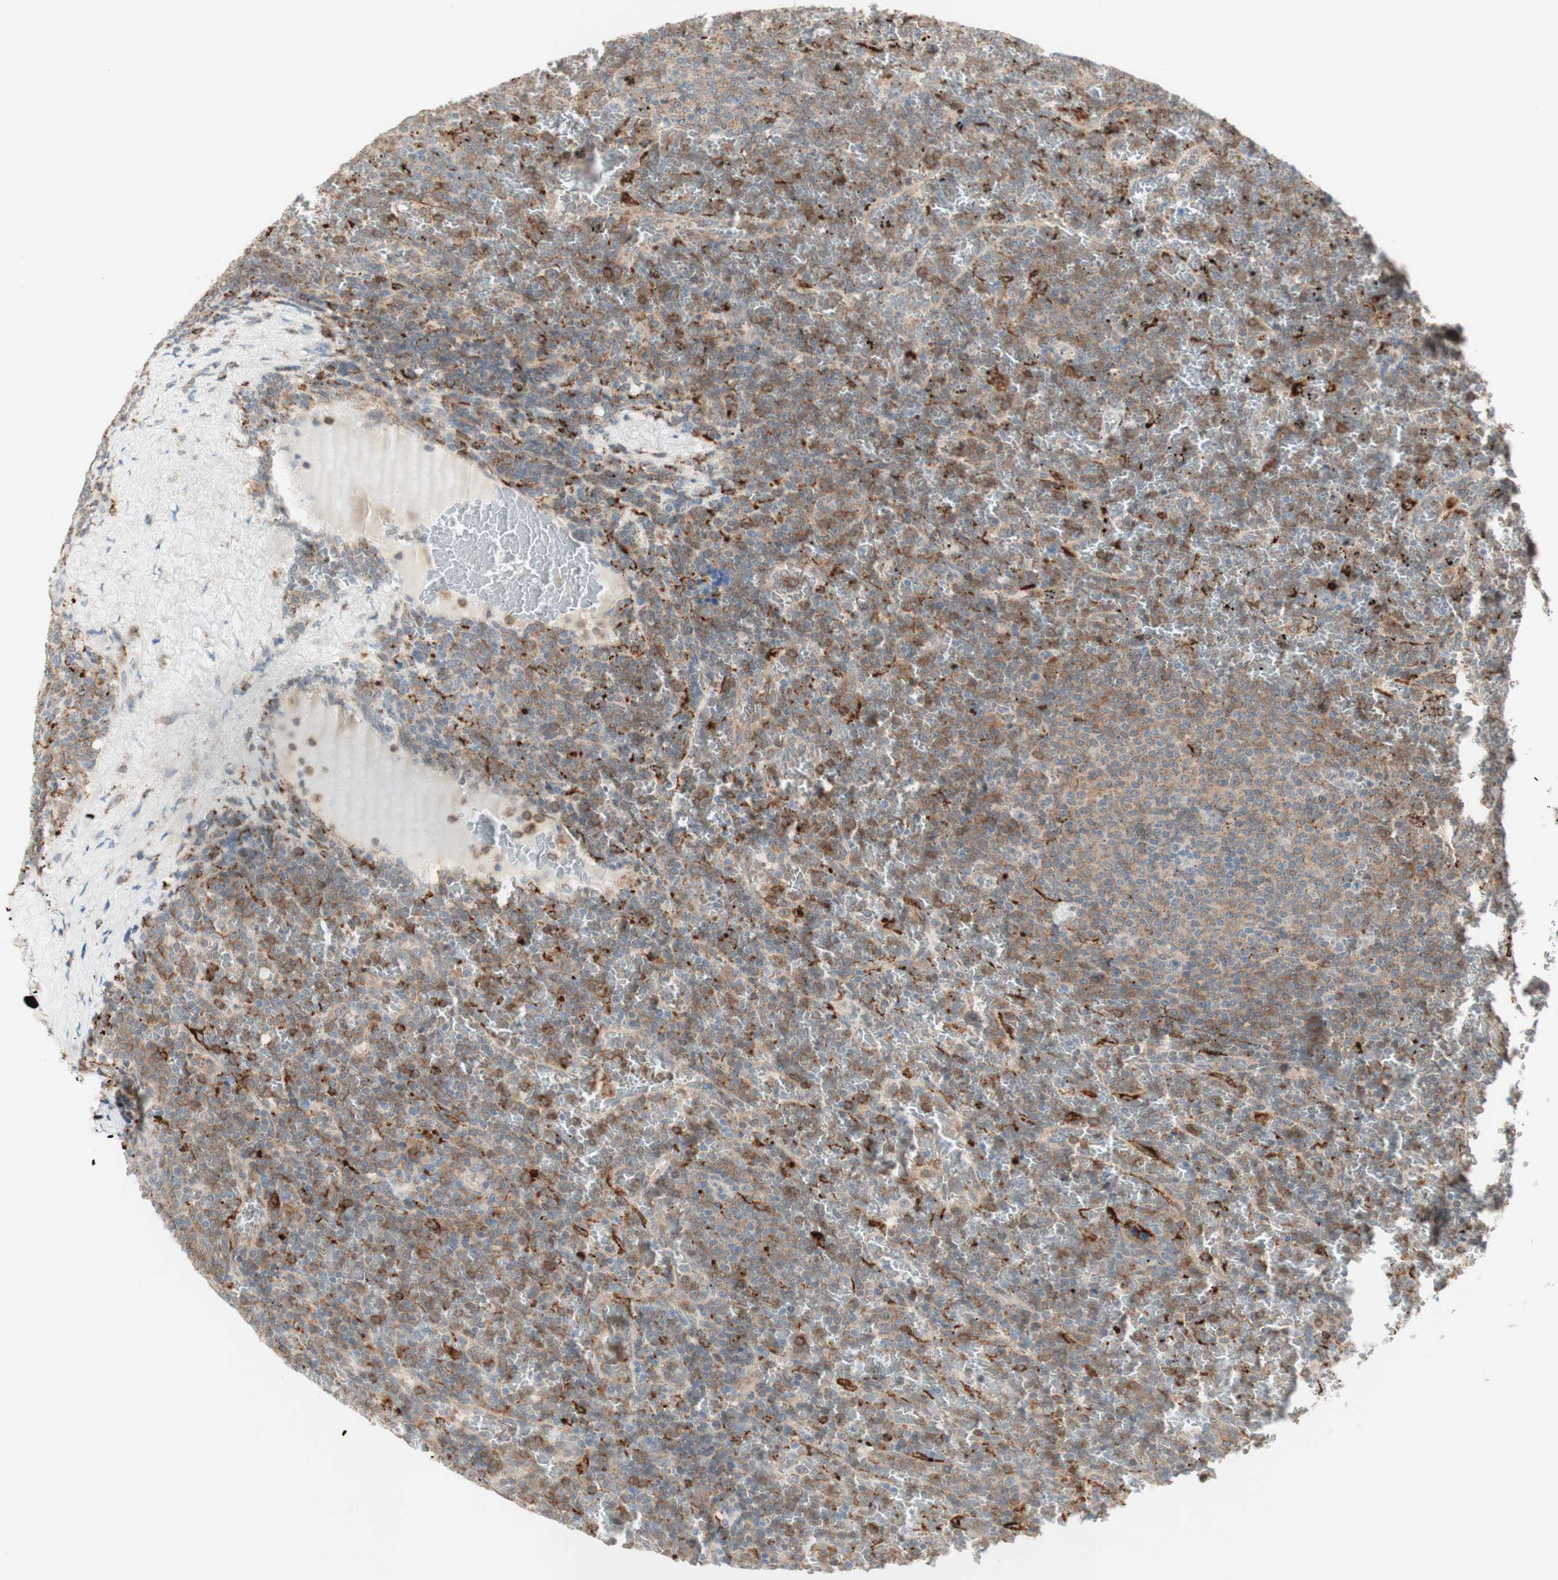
{"staining": {"intensity": "moderate", "quantity": "25%-75%", "location": "cytoplasmic/membranous"}, "tissue": "lymphoma", "cell_type": "Tumor cells", "image_type": "cancer", "snomed": [{"axis": "morphology", "description": "Malignant lymphoma, non-Hodgkin's type, Low grade"}, {"axis": "topography", "description": "Spleen"}], "caption": "Protein staining of low-grade malignant lymphoma, non-Hodgkin's type tissue reveals moderate cytoplasmic/membranous staining in approximately 25%-75% of tumor cells. The protein is stained brown, and the nuclei are stained in blue (DAB (3,3'-diaminobenzidine) IHC with brightfield microscopy, high magnification).", "gene": "GAPT", "patient": {"sex": "female", "age": 77}}